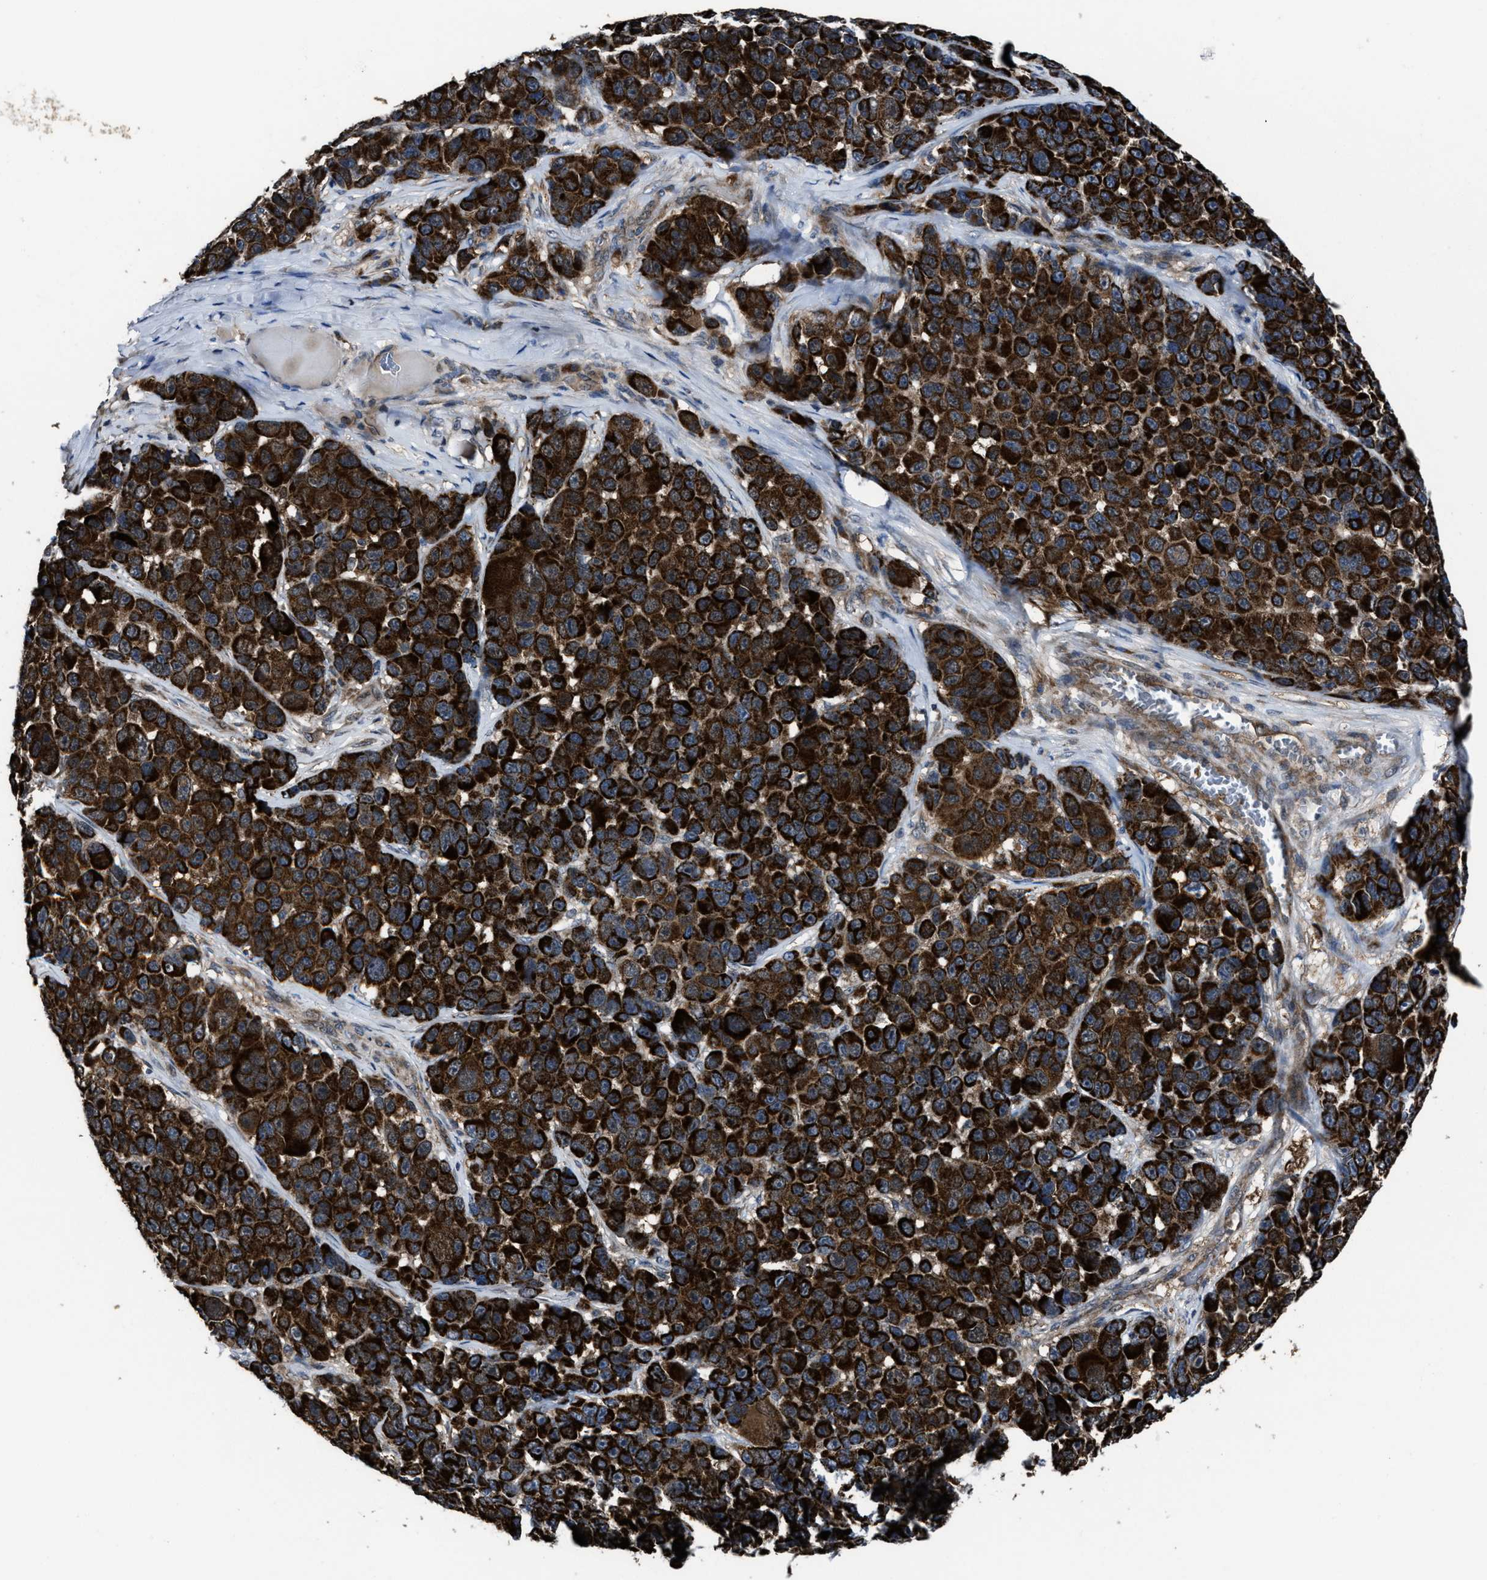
{"staining": {"intensity": "strong", "quantity": ">75%", "location": "cytoplasmic/membranous"}, "tissue": "melanoma", "cell_type": "Tumor cells", "image_type": "cancer", "snomed": [{"axis": "morphology", "description": "Malignant melanoma, NOS"}, {"axis": "topography", "description": "Skin"}], "caption": "IHC (DAB) staining of malignant melanoma demonstrates strong cytoplasmic/membranous protein expression in about >75% of tumor cells.", "gene": "PASK", "patient": {"sex": "male", "age": 53}}